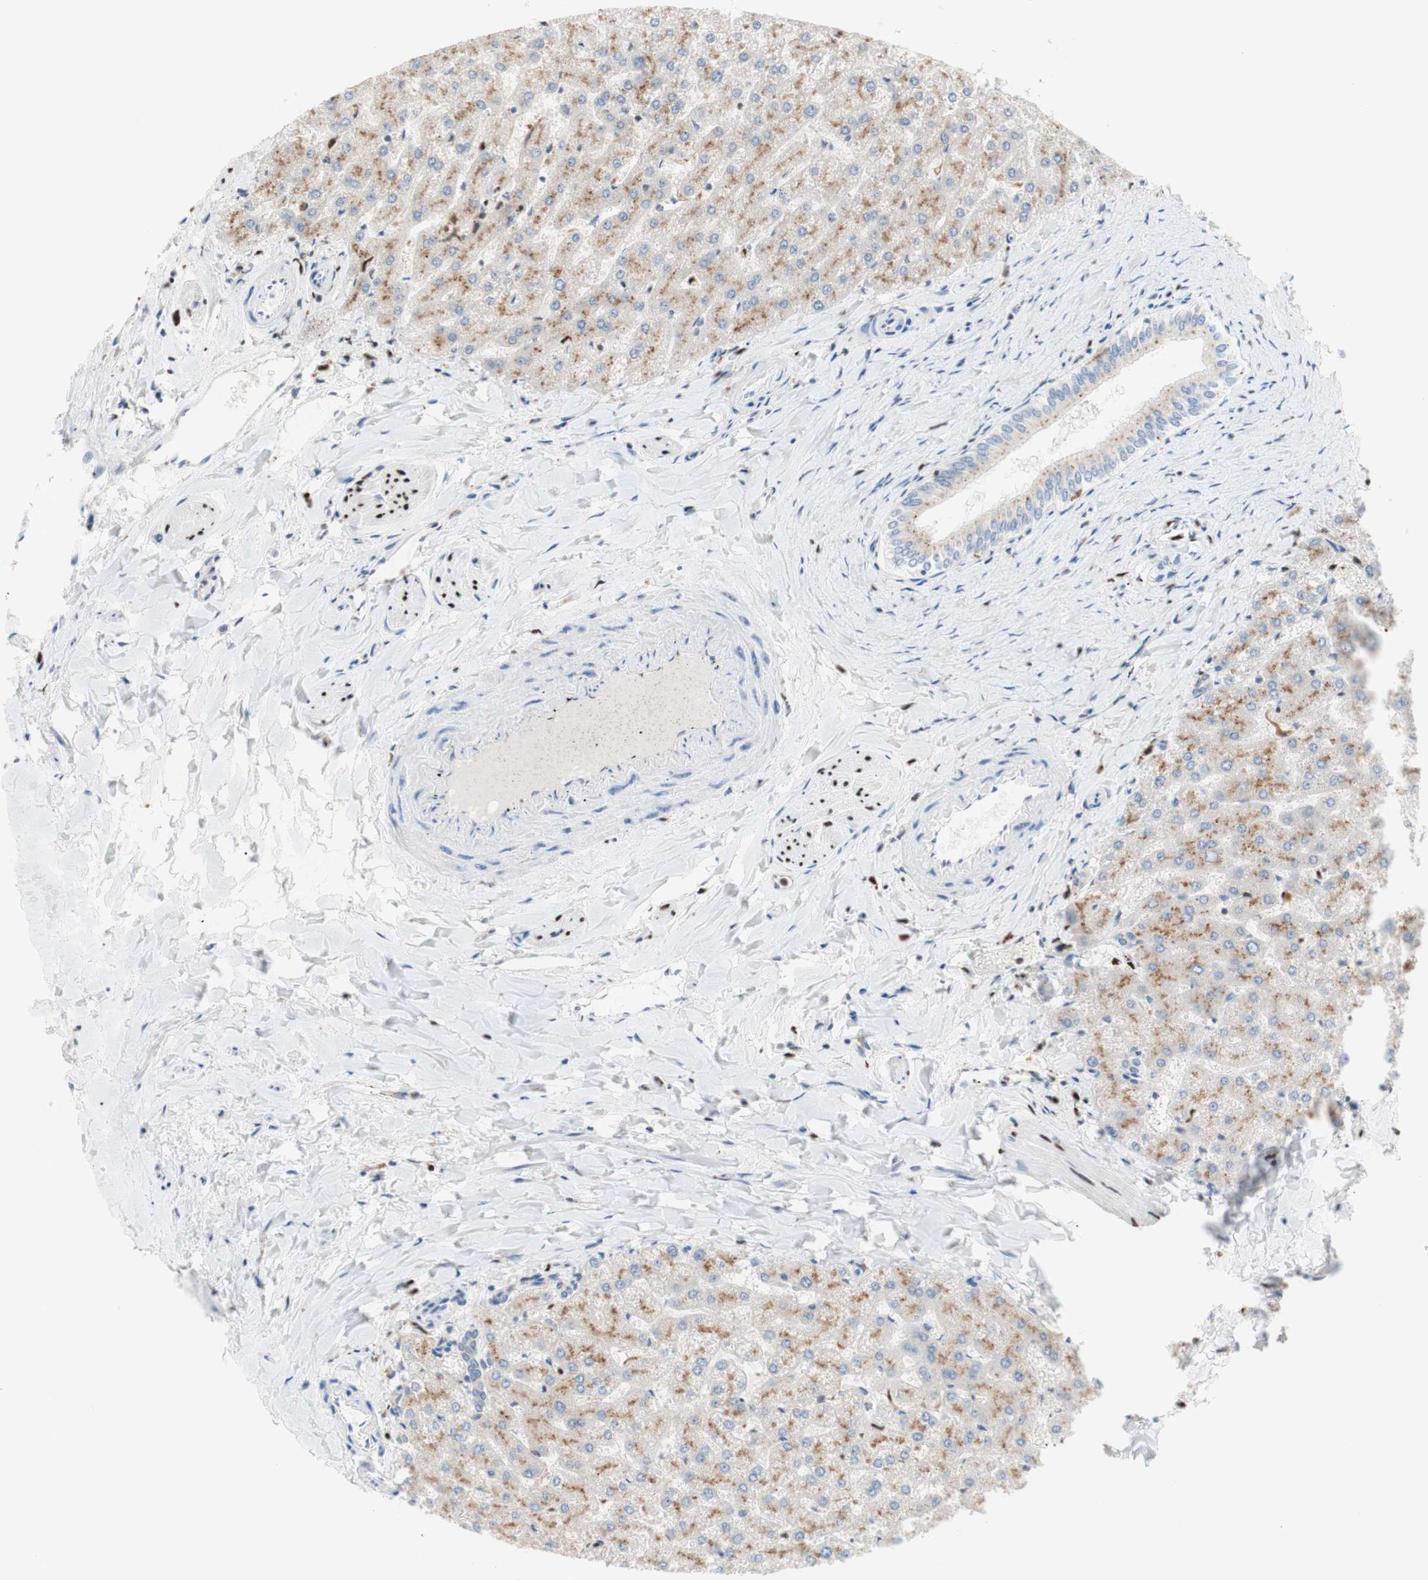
{"staining": {"intensity": "weak", "quantity": ">75%", "location": "cytoplasmic/membranous"}, "tissue": "liver", "cell_type": "Cholangiocytes", "image_type": "normal", "snomed": [{"axis": "morphology", "description": "Normal tissue, NOS"}, {"axis": "topography", "description": "Liver"}], "caption": "IHC (DAB) staining of normal human liver shows weak cytoplasmic/membranous protein expression in approximately >75% of cholangiocytes.", "gene": "EED", "patient": {"sex": "female", "age": 32}}